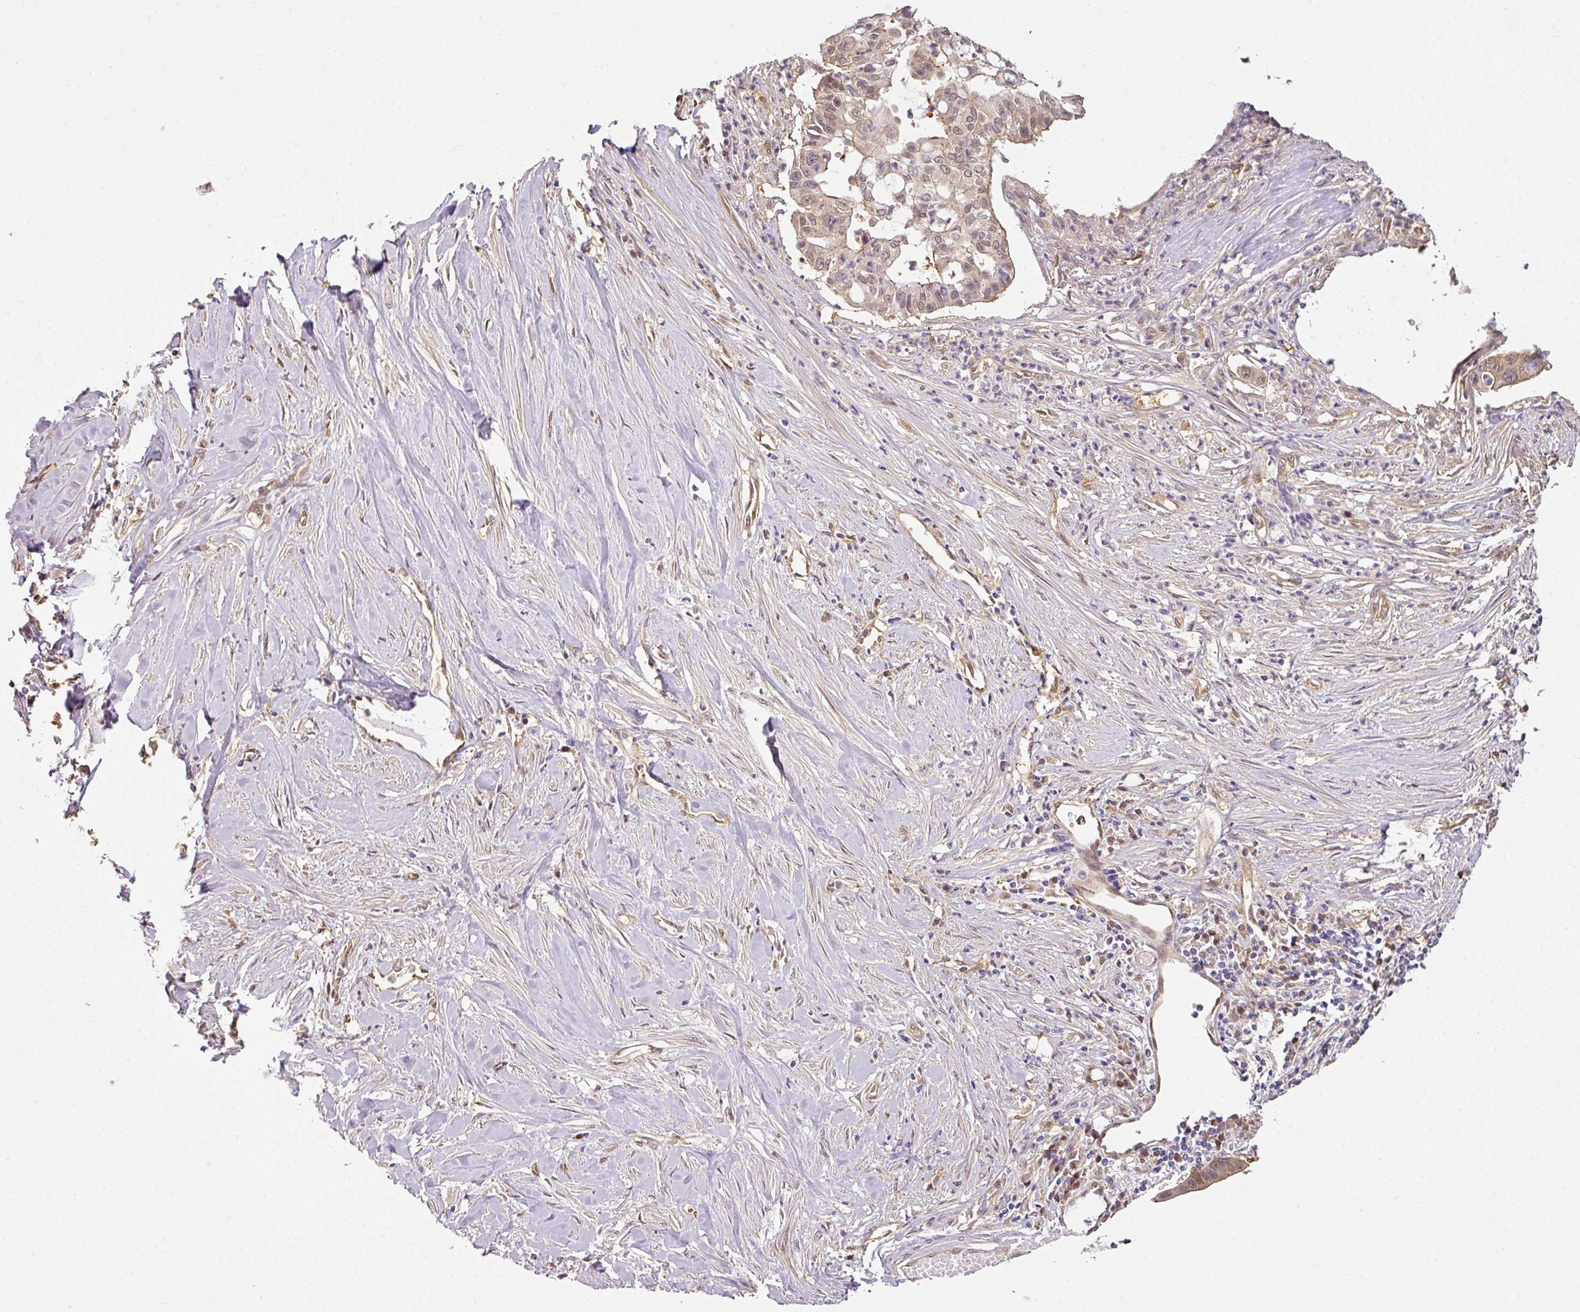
{"staining": {"intensity": "weak", "quantity": "<25%", "location": "cytoplasmic/membranous,nuclear"}, "tissue": "pancreatic cancer", "cell_type": "Tumor cells", "image_type": "cancer", "snomed": [{"axis": "morphology", "description": "Adenocarcinoma, NOS"}, {"axis": "topography", "description": "Pancreas"}], "caption": "DAB (3,3'-diaminobenzidine) immunohistochemical staining of adenocarcinoma (pancreatic) displays no significant positivity in tumor cells.", "gene": "ANKRD18A", "patient": {"sex": "male", "age": 73}}